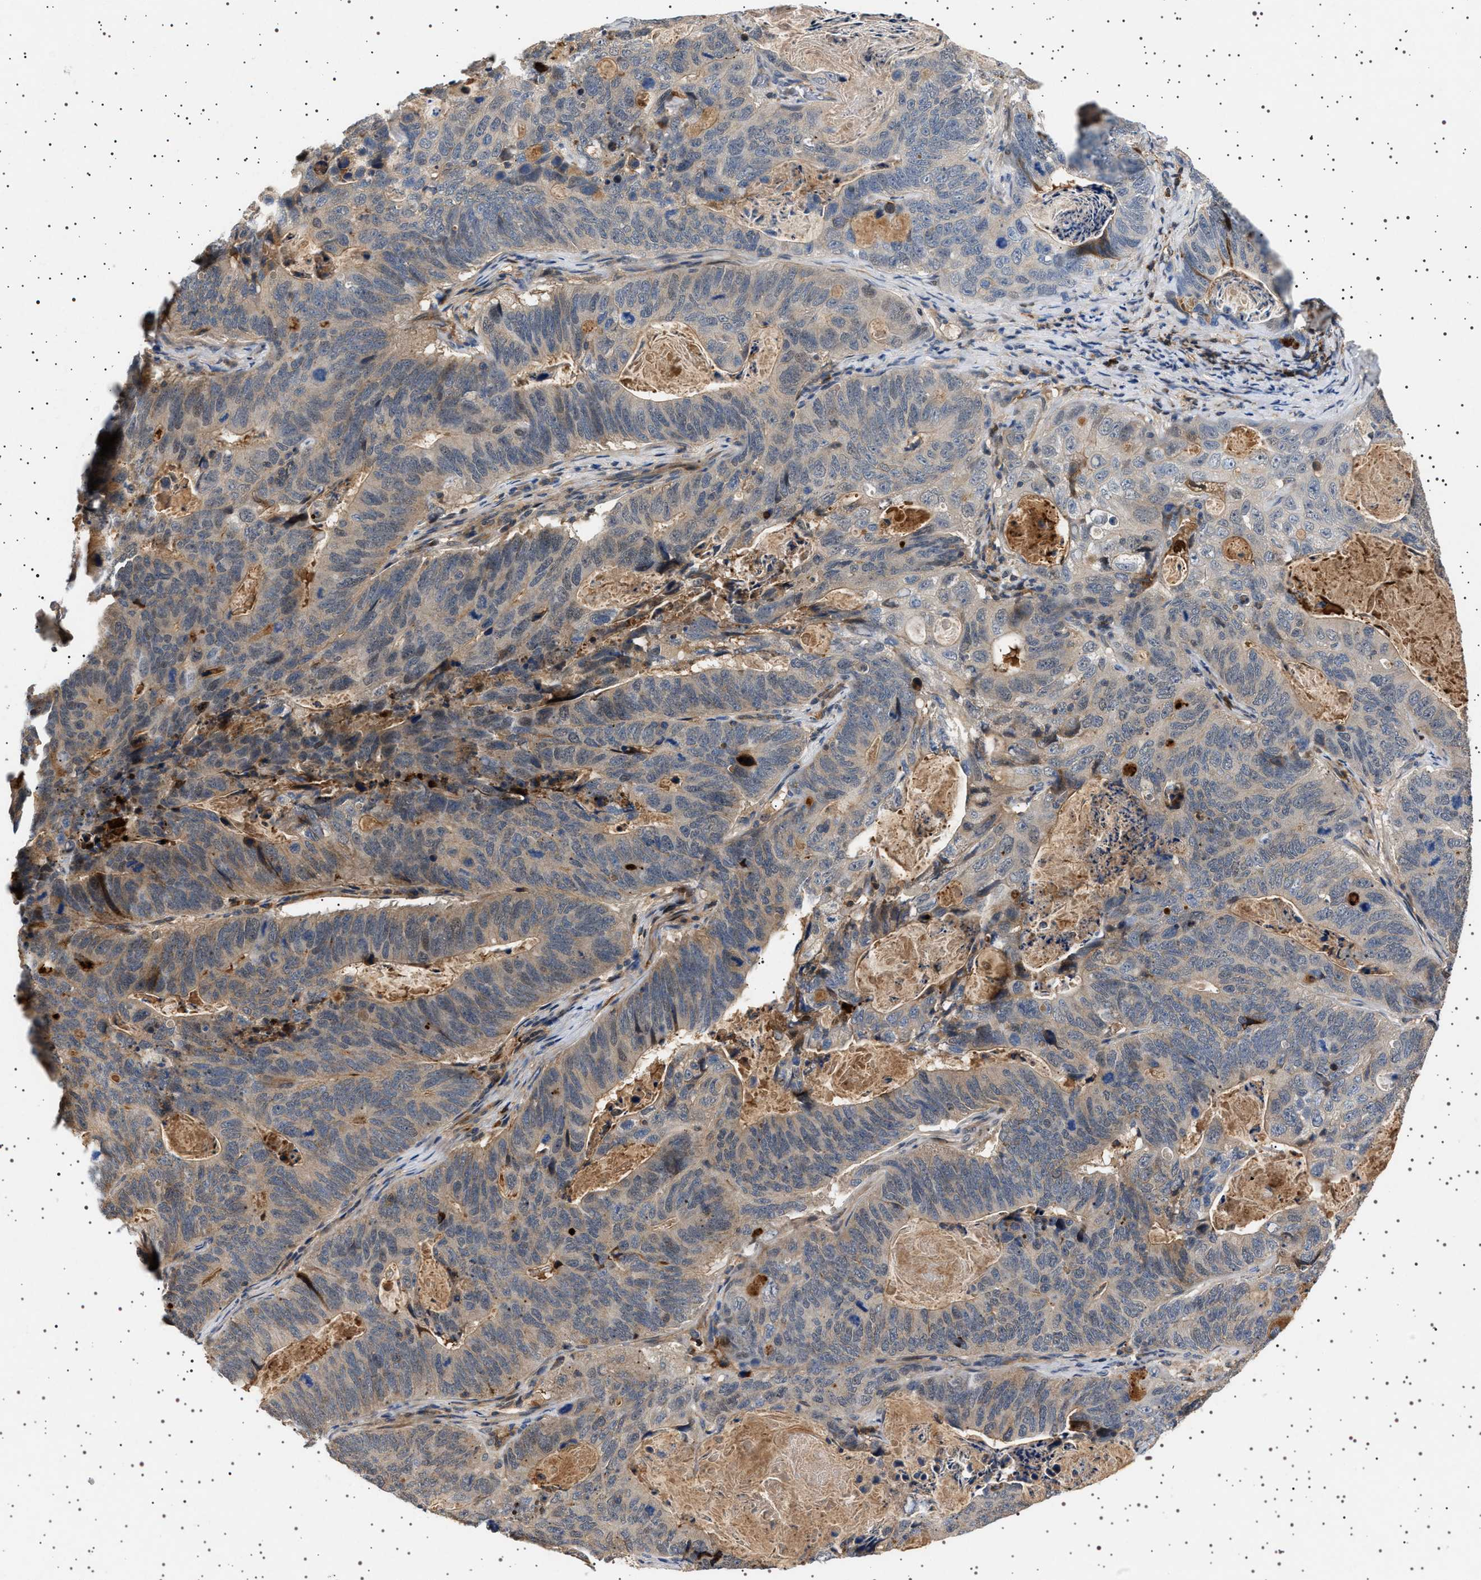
{"staining": {"intensity": "strong", "quantity": "<25%", "location": "cytoplasmic/membranous"}, "tissue": "stomach cancer", "cell_type": "Tumor cells", "image_type": "cancer", "snomed": [{"axis": "morphology", "description": "Normal tissue, NOS"}, {"axis": "morphology", "description": "Adenocarcinoma, NOS"}, {"axis": "topography", "description": "Stomach"}], "caption": "The micrograph displays immunohistochemical staining of stomach adenocarcinoma. There is strong cytoplasmic/membranous expression is present in approximately <25% of tumor cells.", "gene": "FICD", "patient": {"sex": "female", "age": 89}}